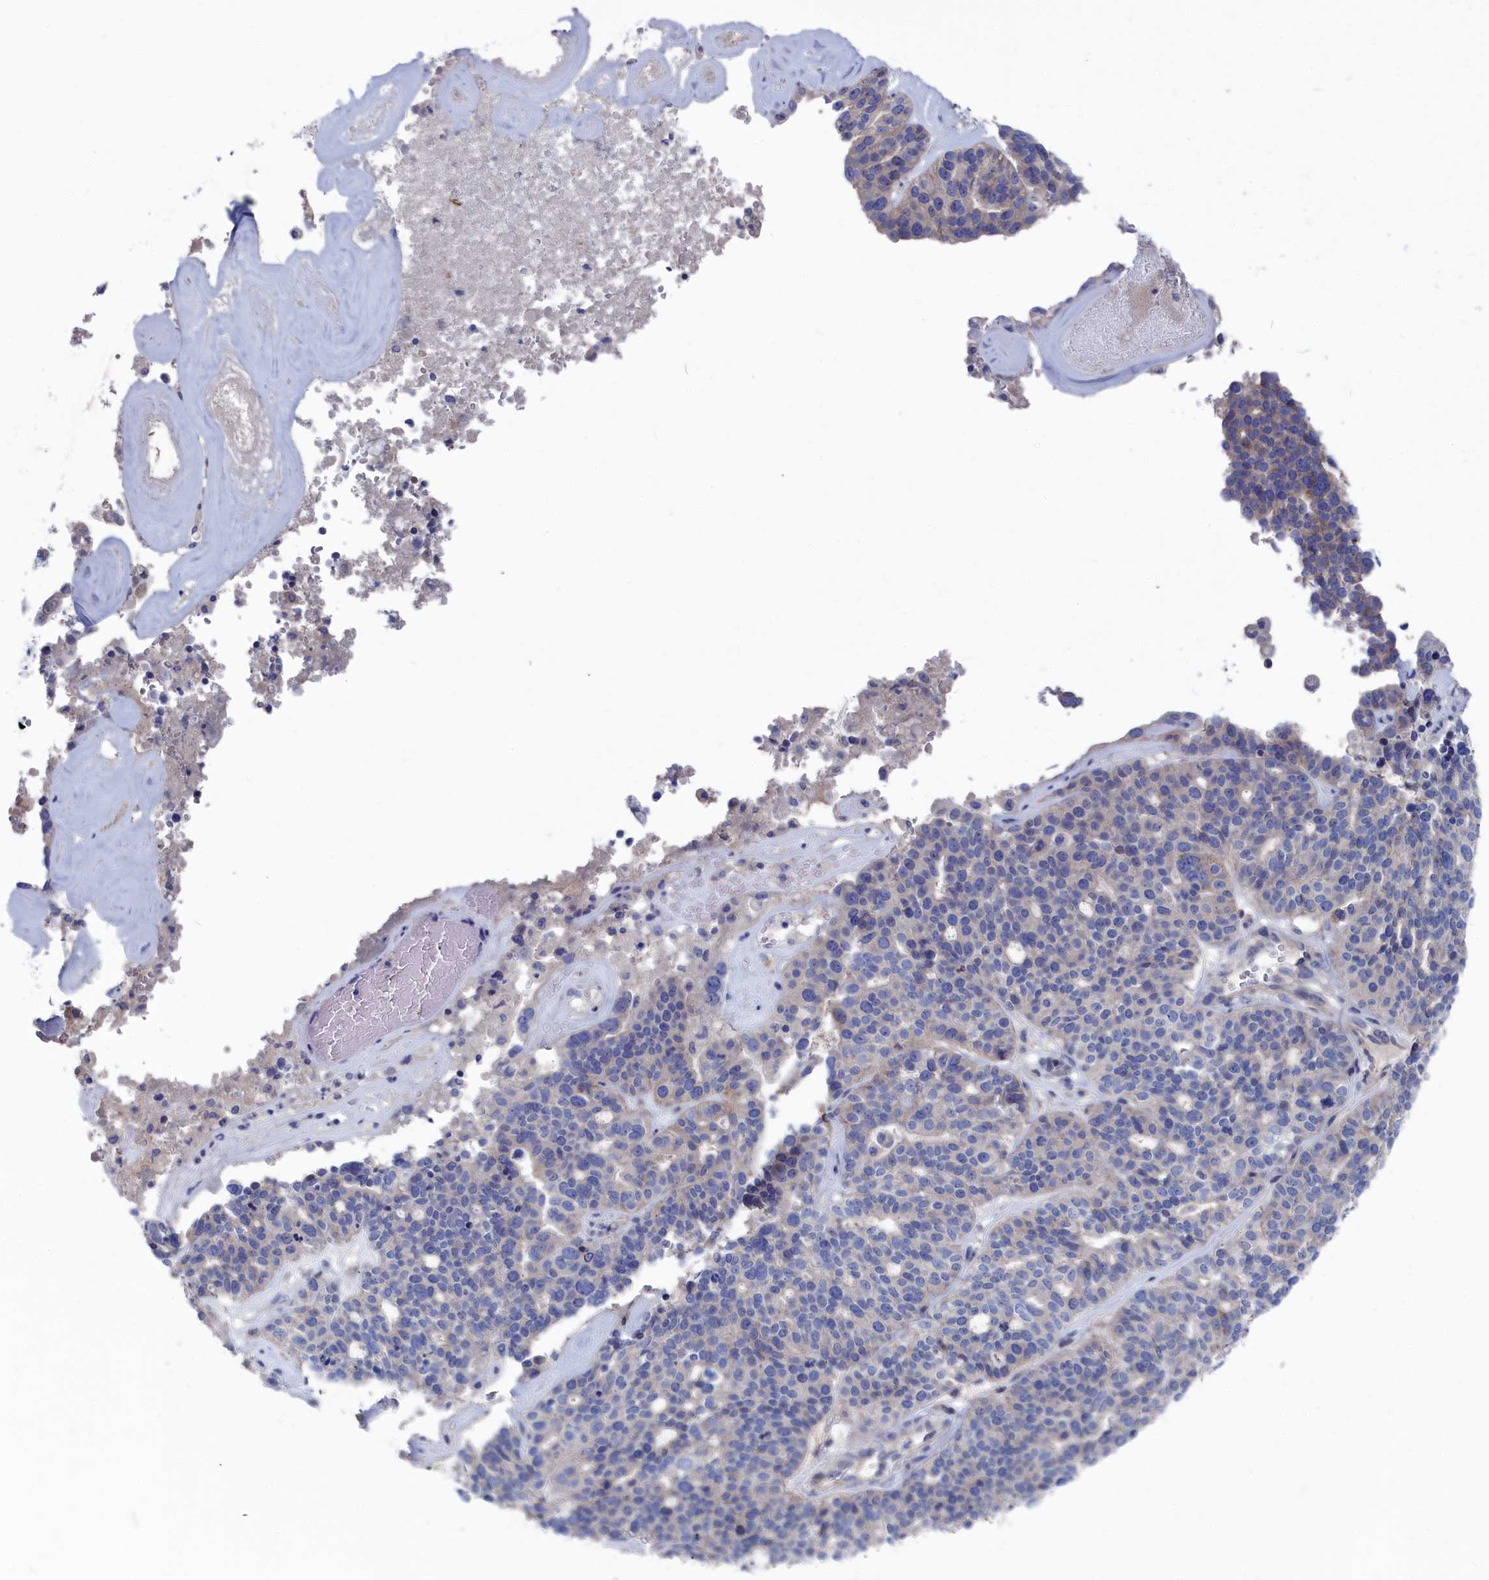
{"staining": {"intensity": "negative", "quantity": "none", "location": "none"}, "tissue": "ovarian cancer", "cell_type": "Tumor cells", "image_type": "cancer", "snomed": [{"axis": "morphology", "description": "Cystadenocarcinoma, serous, NOS"}, {"axis": "topography", "description": "Ovary"}], "caption": "There is no significant positivity in tumor cells of serous cystadenocarcinoma (ovarian).", "gene": "CEND1", "patient": {"sex": "female", "age": 59}}